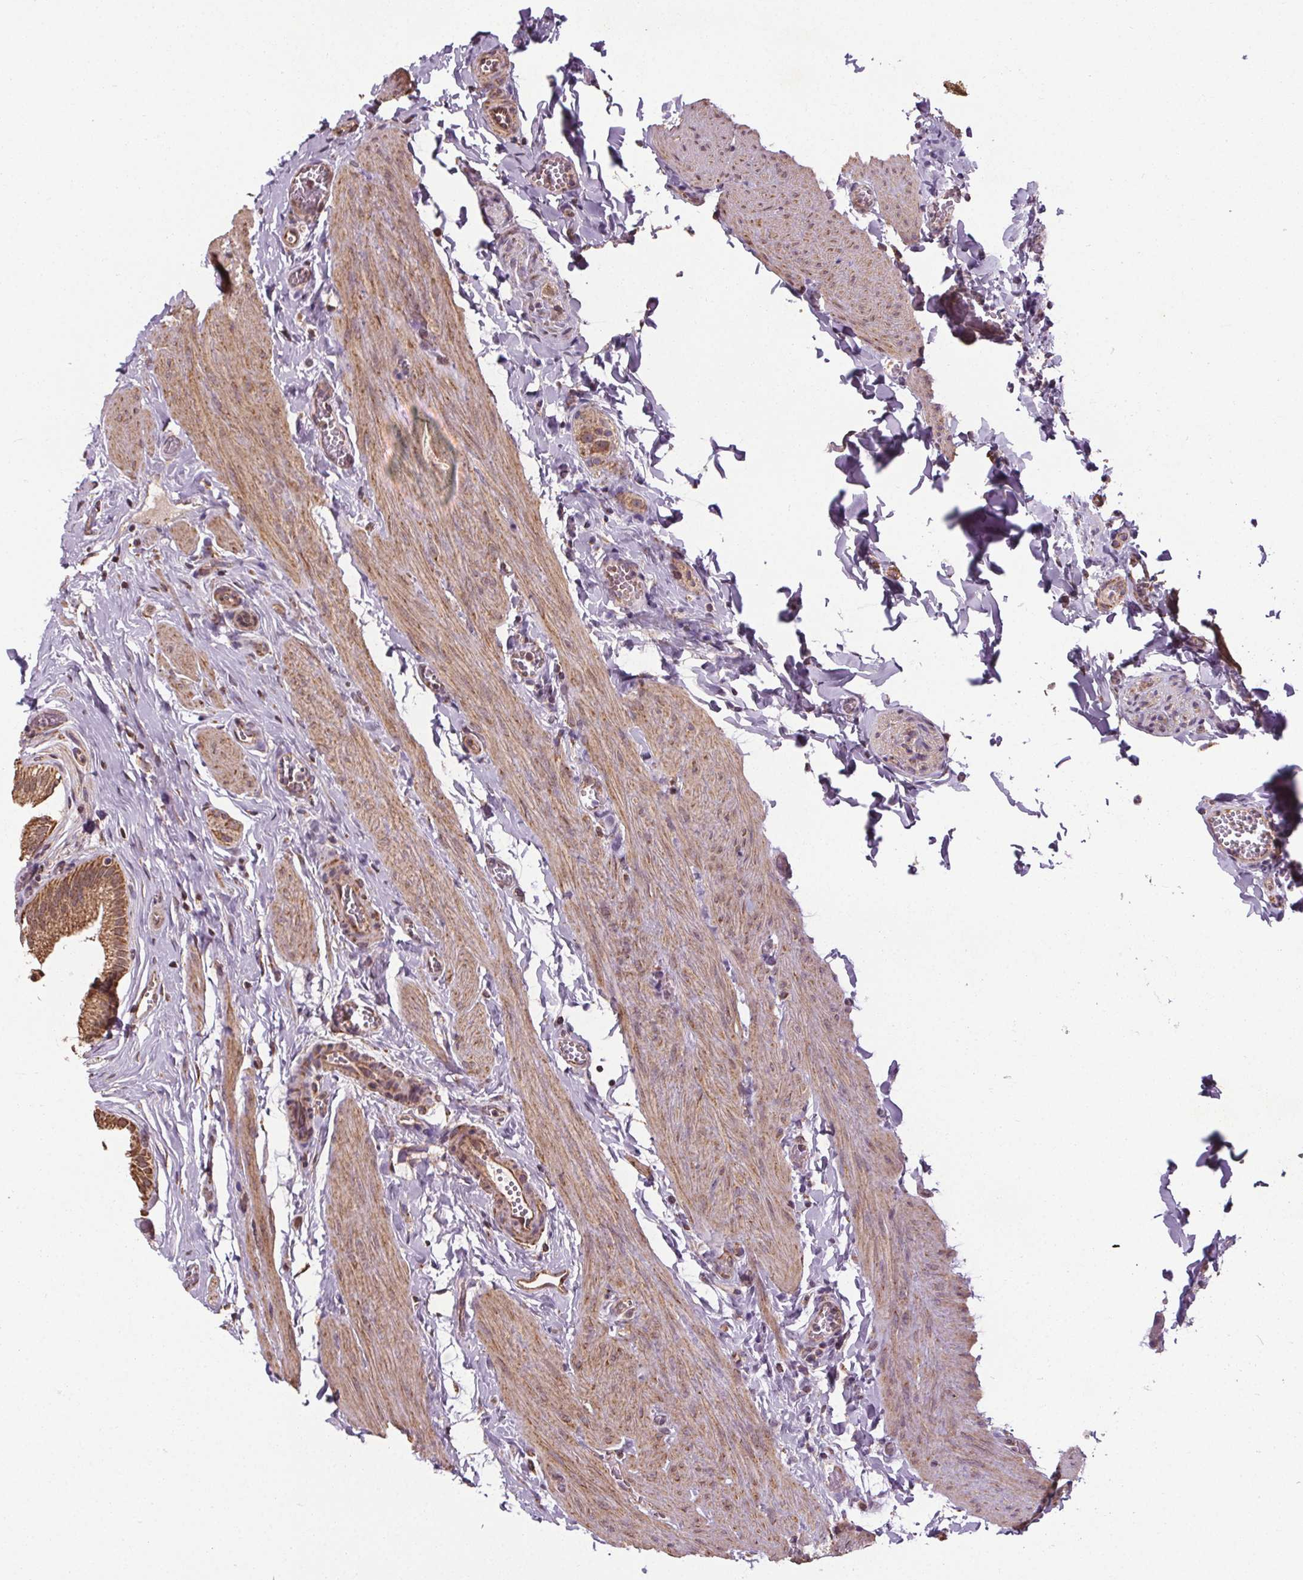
{"staining": {"intensity": "moderate", "quantity": ">75%", "location": "cytoplasmic/membranous"}, "tissue": "gallbladder", "cell_type": "Glandular cells", "image_type": "normal", "snomed": [{"axis": "morphology", "description": "Normal tissue, NOS"}, {"axis": "topography", "description": "Gallbladder"}, {"axis": "topography", "description": "Peripheral nerve tissue"}], "caption": "Gallbladder was stained to show a protein in brown. There is medium levels of moderate cytoplasmic/membranous staining in approximately >75% of glandular cells. (DAB (3,3'-diaminobenzidine) IHC, brown staining for protein, blue staining for nuclei).", "gene": "ZNF548", "patient": {"sex": "male", "age": 17}}